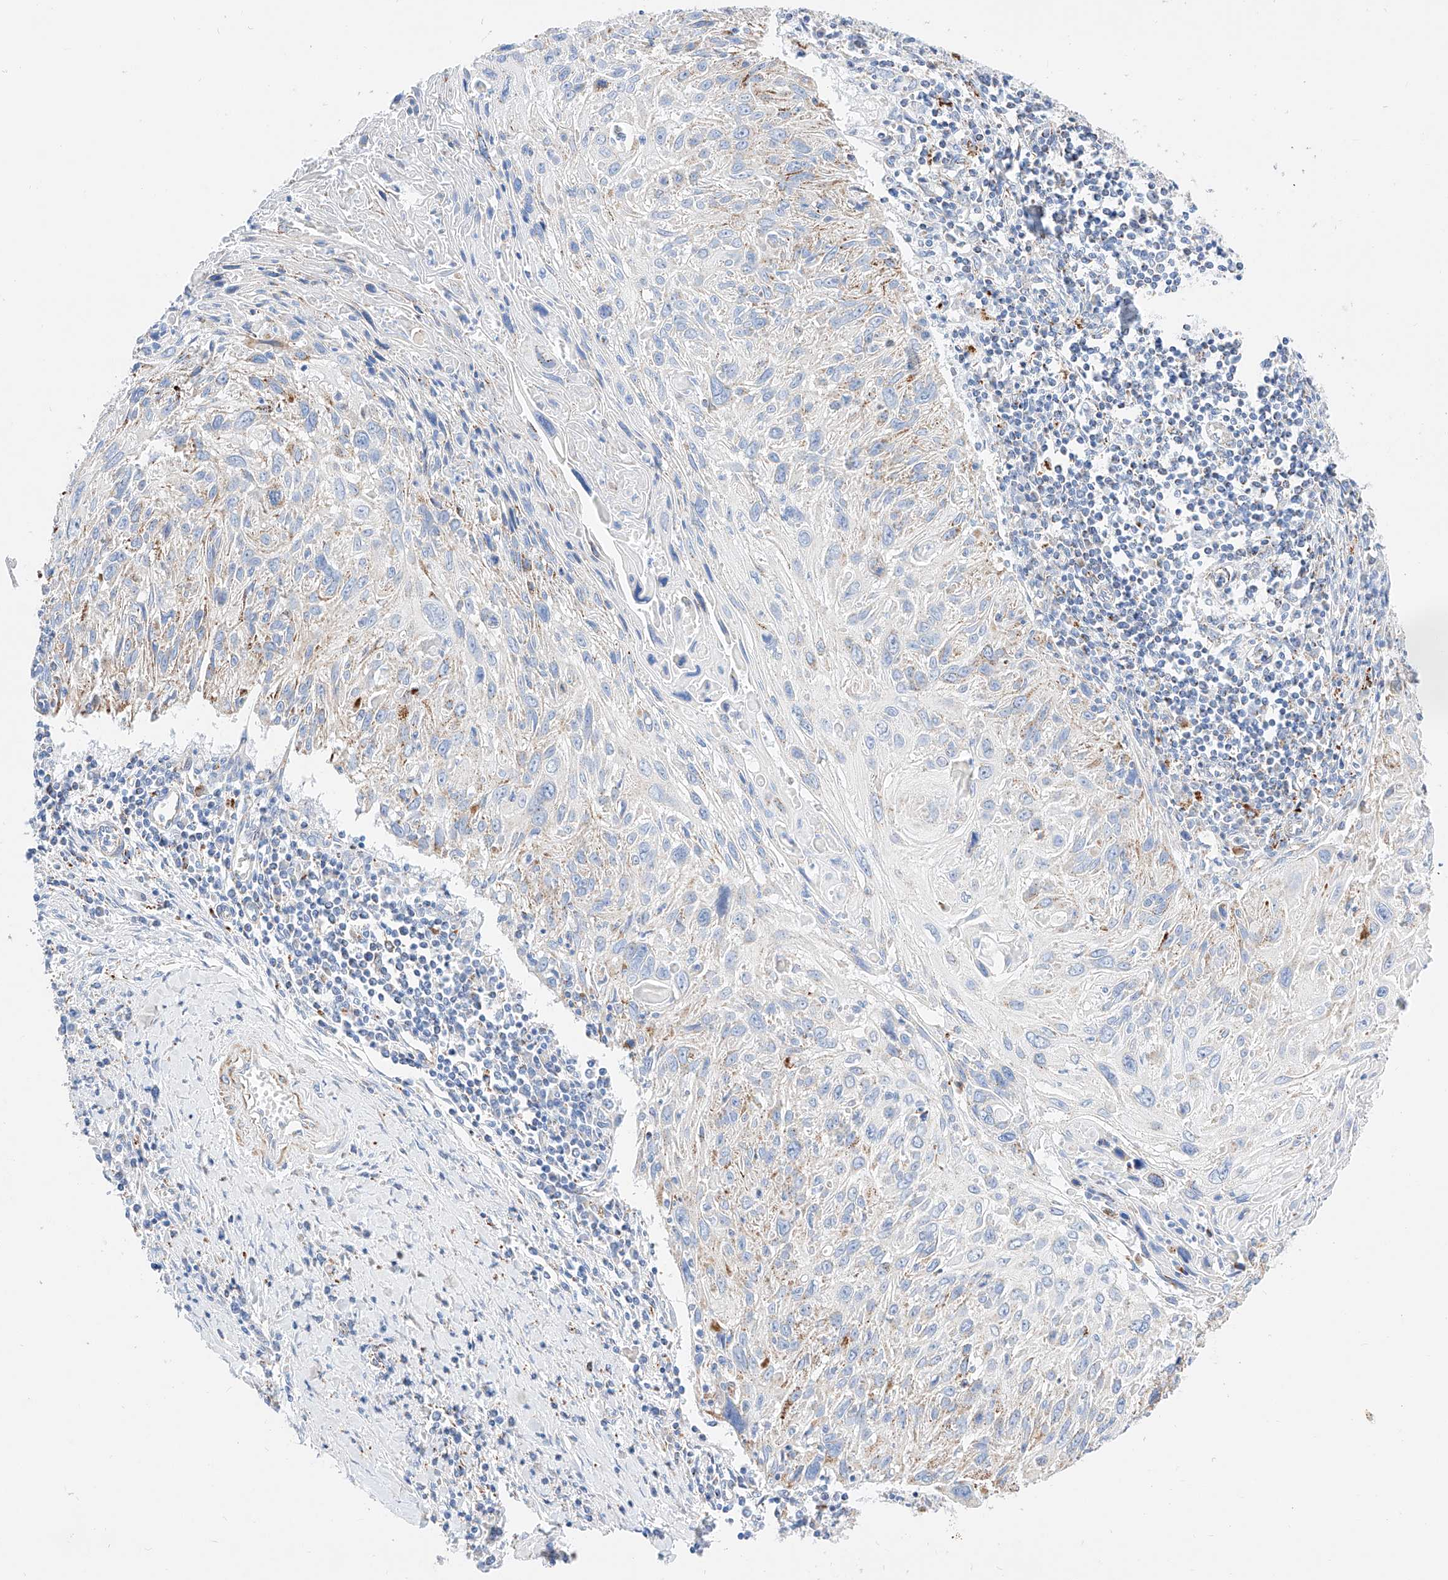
{"staining": {"intensity": "weak", "quantity": "<25%", "location": "cytoplasmic/membranous"}, "tissue": "cervical cancer", "cell_type": "Tumor cells", "image_type": "cancer", "snomed": [{"axis": "morphology", "description": "Squamous cell carcinoma, NOS"}, {"axis": "topography", "description": "Cervix"}], "caption": "Immunohistochemical staining of human cervical cancer demonstrates no significant expression in tumor cells.", "gene": "C6orf62", "patient": {"sex": "female", "age": 51}}